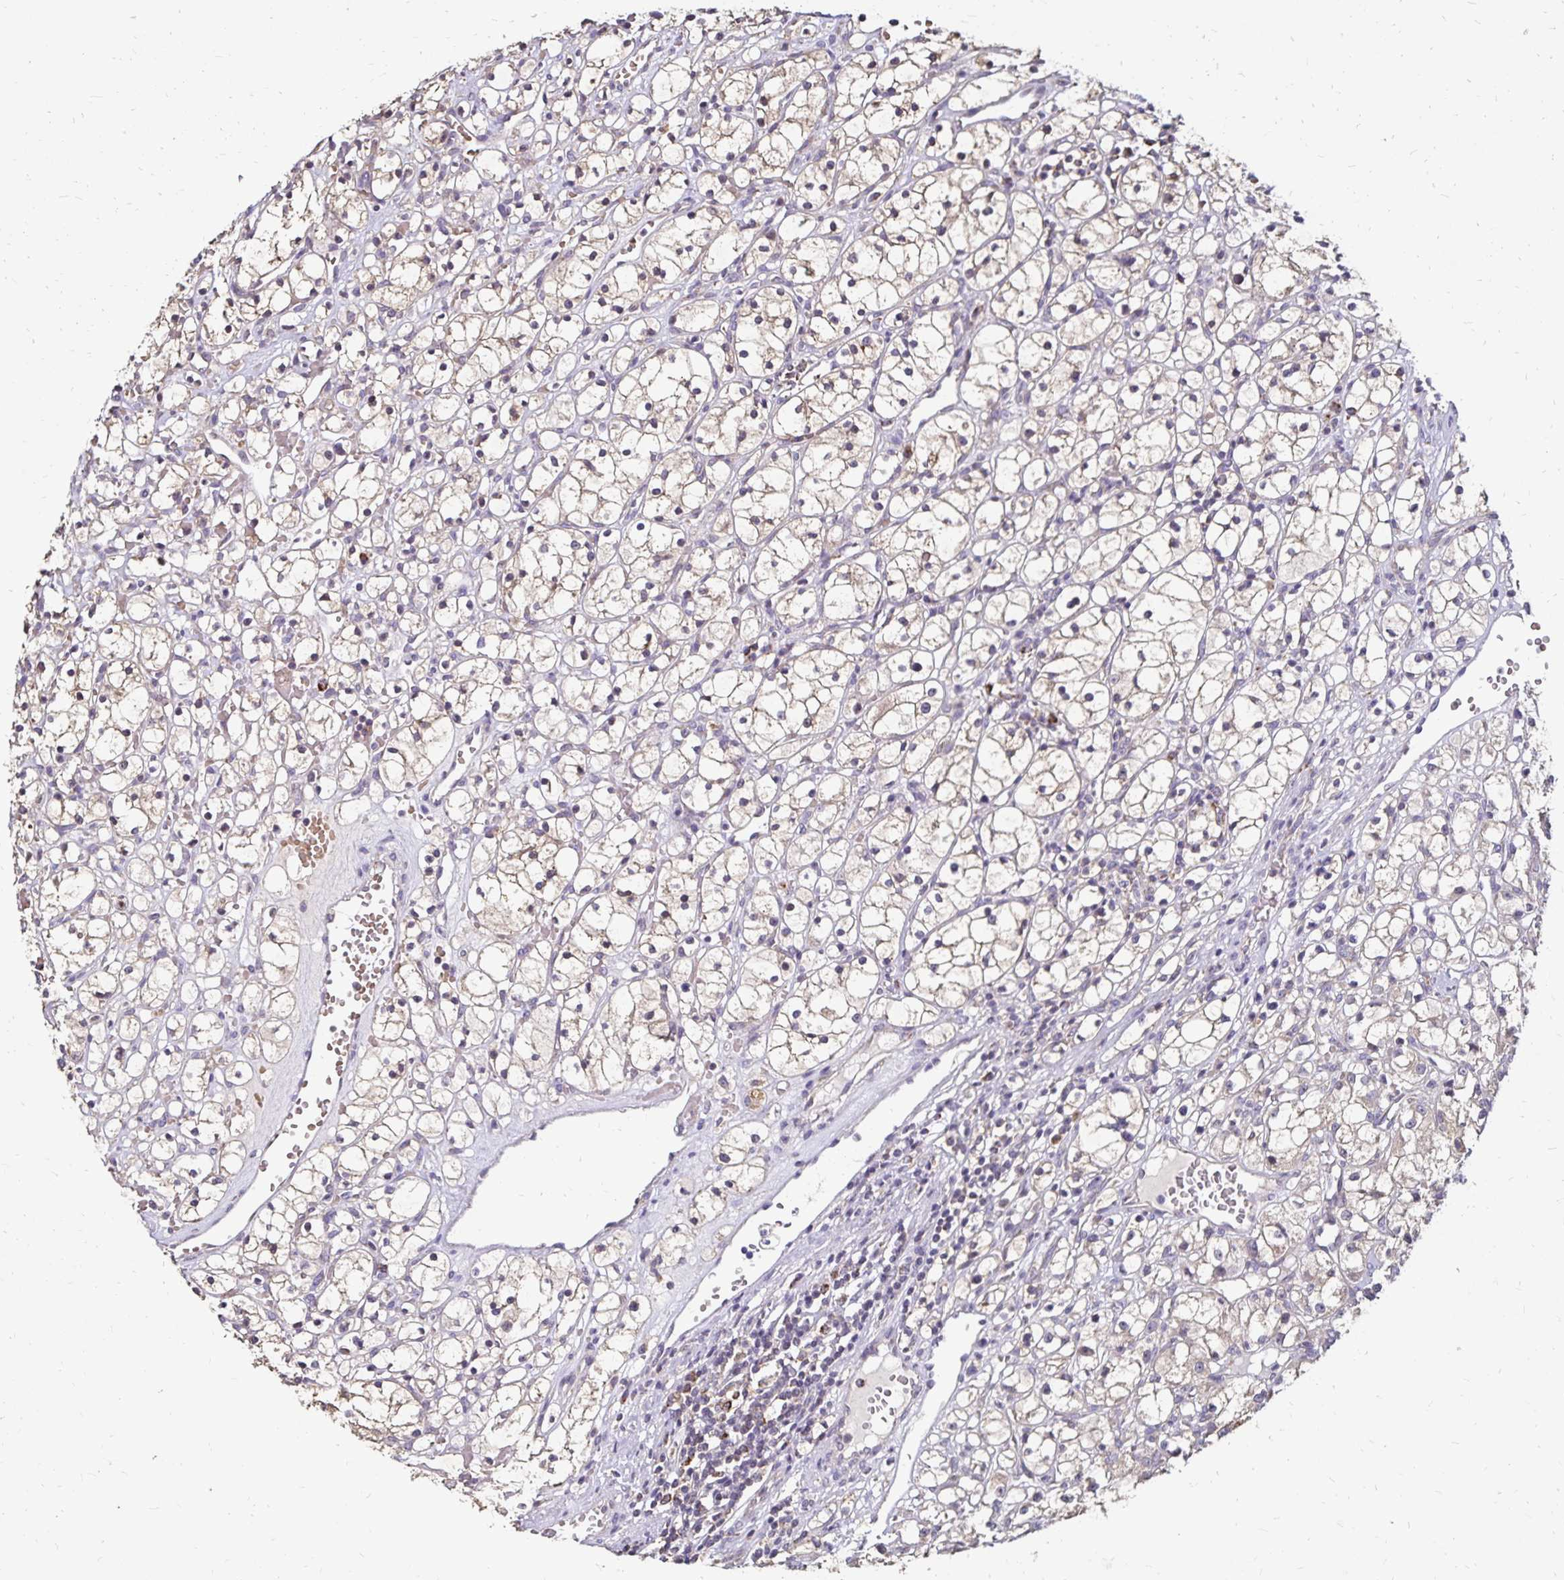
{"staining": {"intensity": "negative", "quantity": "none", "location": "none"}, "tissue": "renal cancer", "cell_type": "Tumor cells", "image_type": "cancer", "snomed": [{"axis": "morphology", "description": "Adenocarcinoma, NOS"}, {"axis": "topography", "description": "Kidney"}], "caption": "This is a micrograph of IHC staining of renal cancer (adenocarcinoma), which shows no expression in tumor cells. Brightfield microscopy of IHC stained with DAB (3,3'-diaminobenzidine) (brown) and hematoxylin (blue), captured at high magnification.", "gene": "EMC10", "patient": {"sex": "female", "age": 59}}